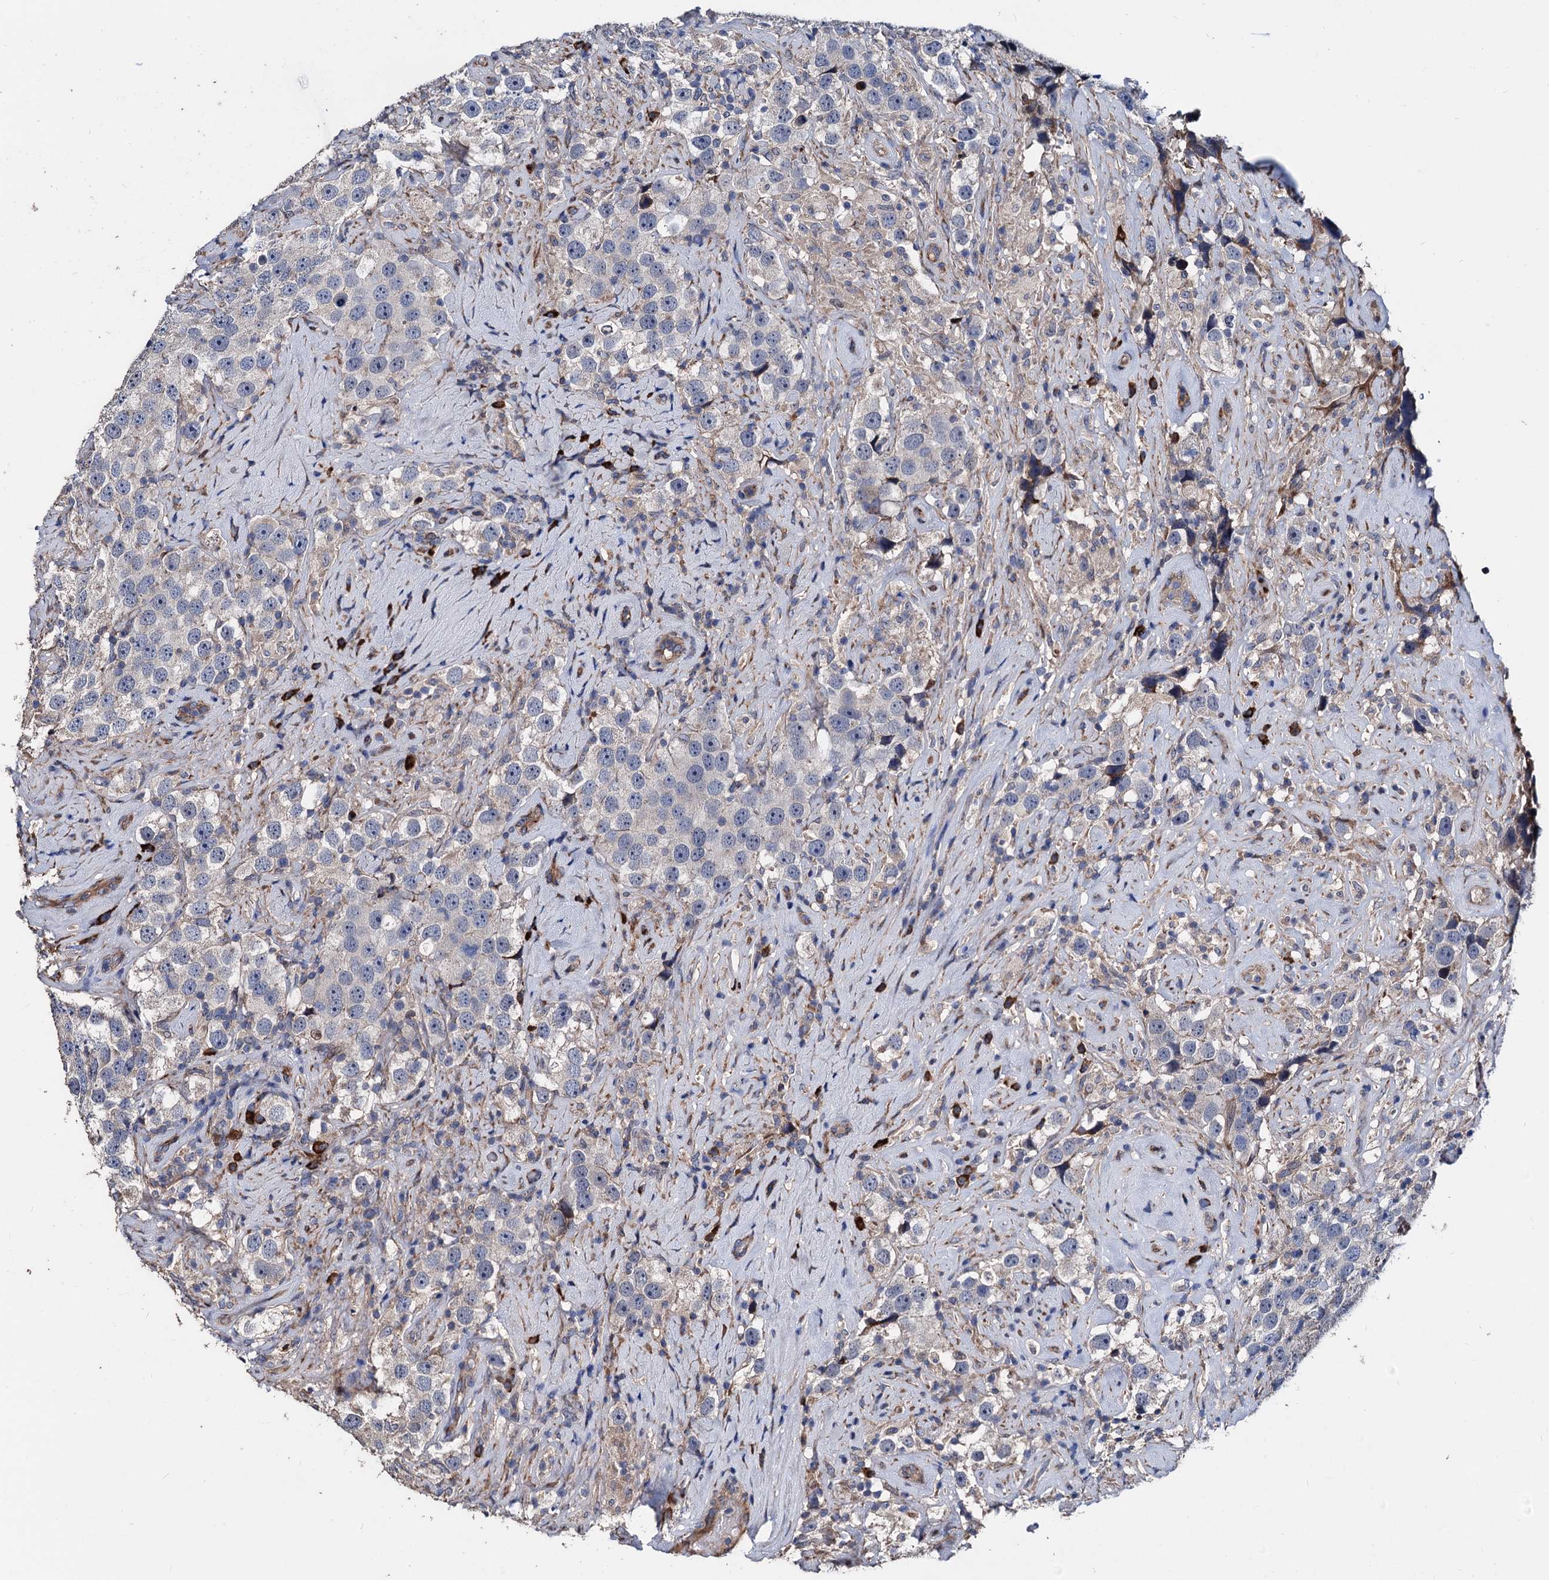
{"staining": {"intensity": "negative", "quantity": "none", "location": "none"}, "tissue": "testis cancer", "cell_type": "Tumor cells", "image_type": "cancer", "snomed": [{"axis": "morphology", "description": "Seminoma, NOS"}, {"axis": "topography", "description": "Testis"}], "caption": "Immunohistochemistry (IHC) photomicrograph of testis cancer (seminoma) stained for a protein (brown), which demonstrates no positivity in tumor cells.", "gene": "AKAP11", "patient": {"sex": "male", "age": 49}}